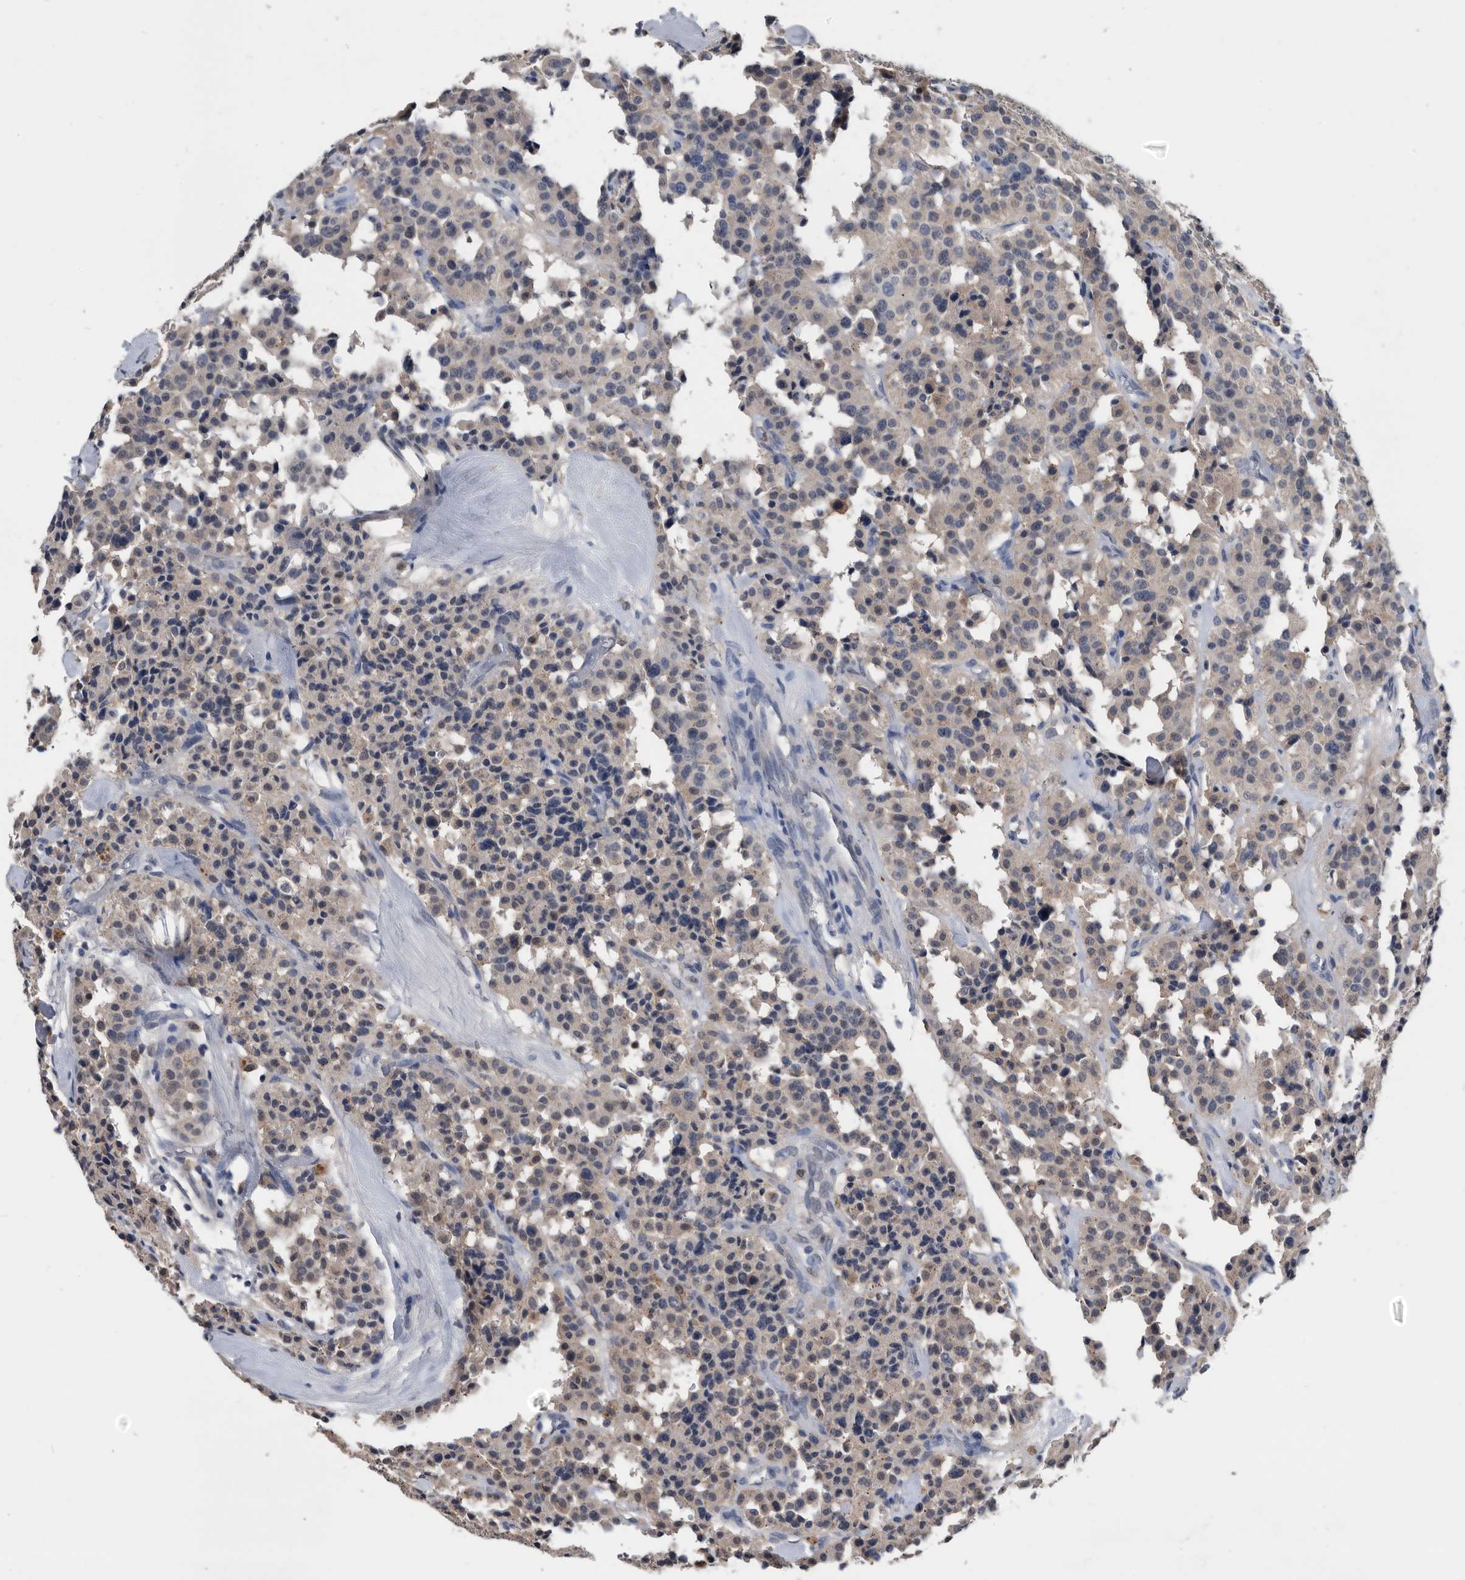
{"staining": {"intensity": "weak", "quantity": "25%-75%", "location": "cytoplasmic/membranous"}, "tissue": "carcinoid", "cell_type": "Tumor cells", "image_type": "cancer", "snomed": [{"axis": "morphology", "description": "Carcinoid, malignant, NOS"}, {"axis": "topography", "description": "Lung"}], "caption": "IHC histopathology image of carcinoid stained for a protein (brown), which shows low levels of weak cytoplasmic/membranous staining in approximately 25%-75% of tumor cells.", "gene": "PDXK", "patient": {"sex": "male", "age": 30}}